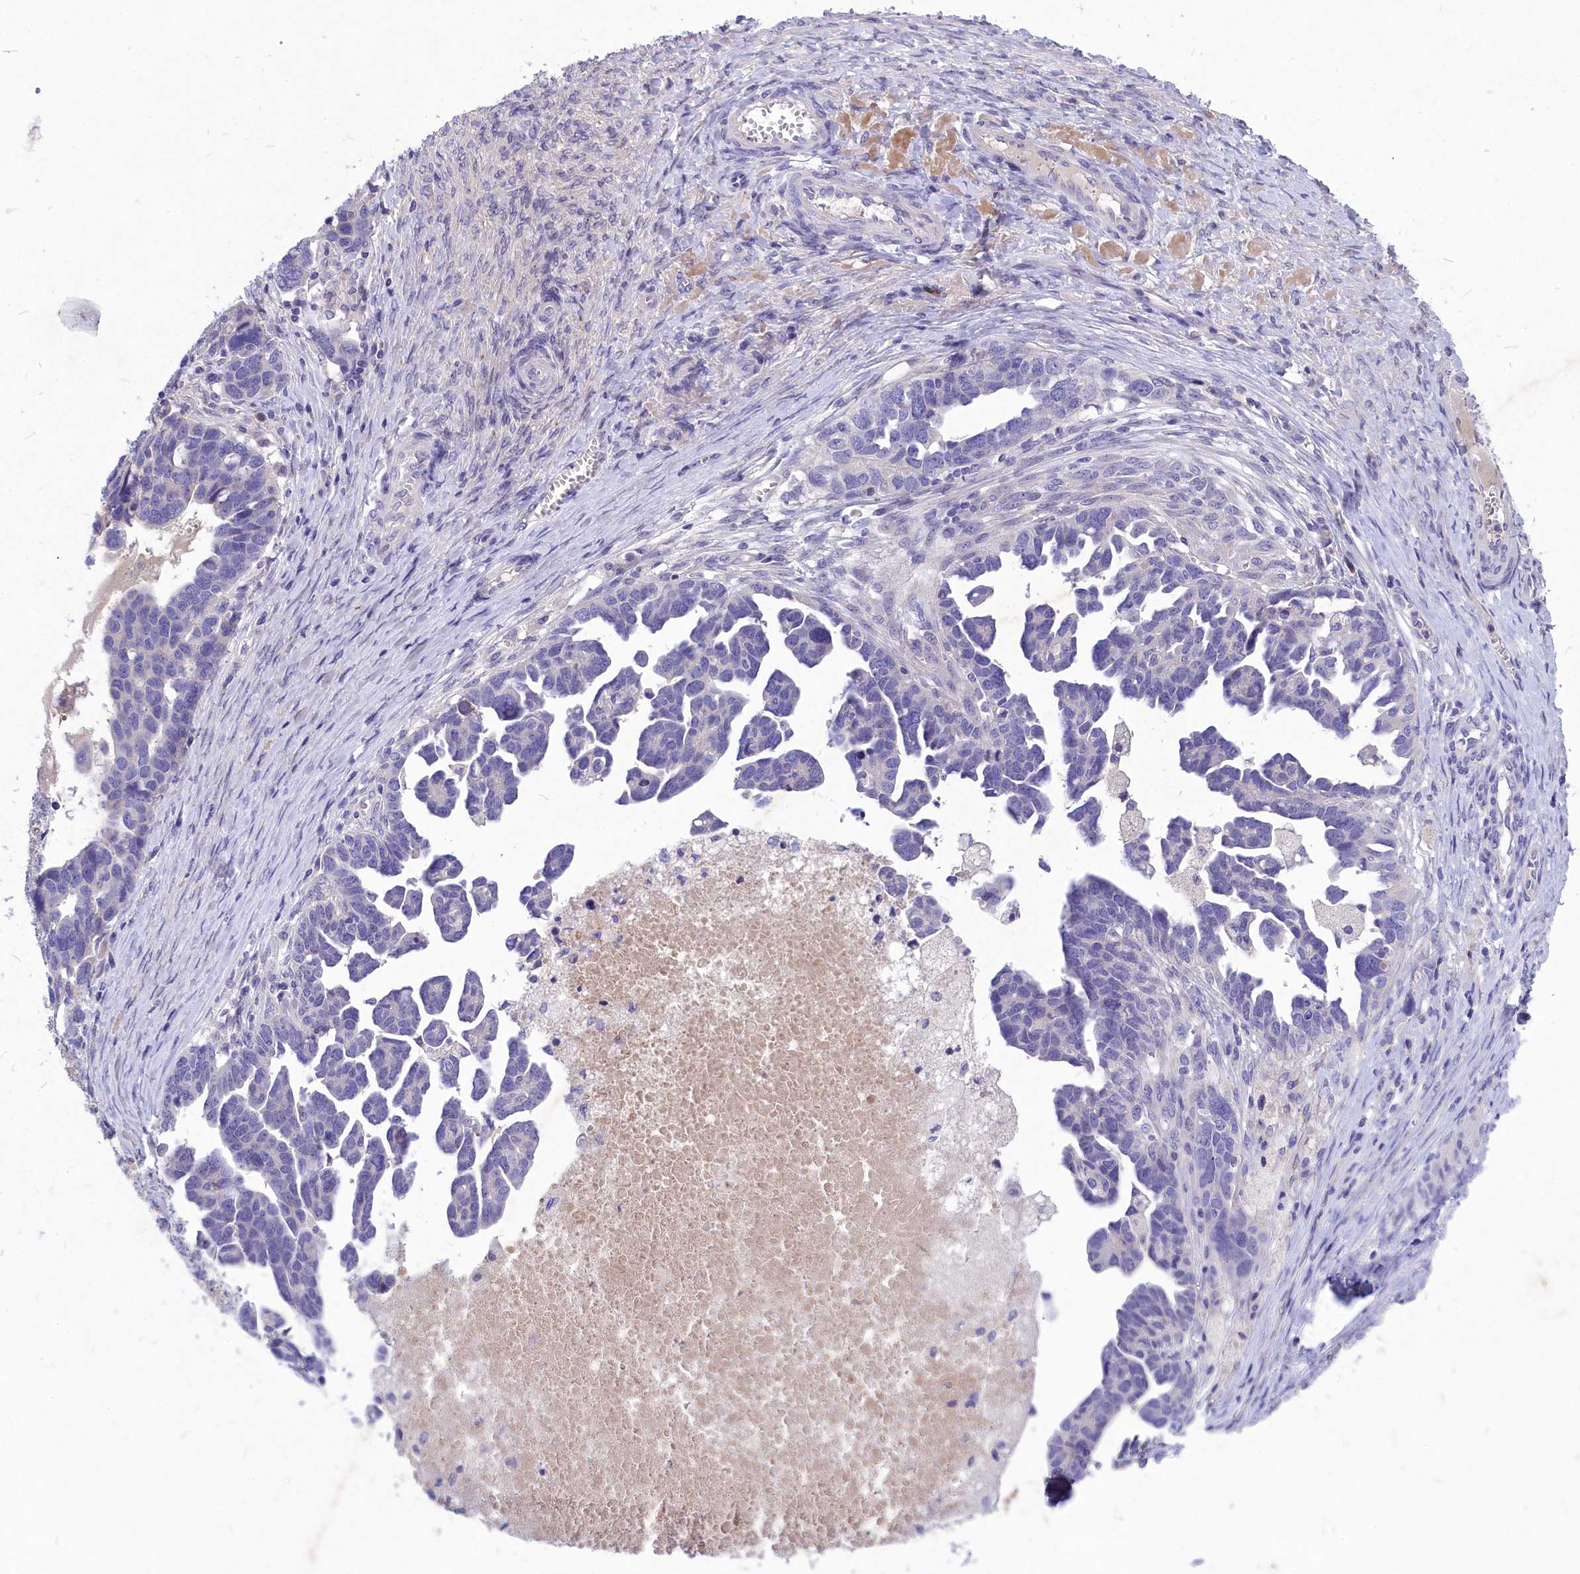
{"staining": {"intensity": "negative", "quantity": "none", "location": "none"}, "tissue": "ovarian cancer", "cell_type": "Tumor cells", "image_type": "cancer", "snomed": [{"axis": "morphology", "description": "Cystadenocarcinoma, serous, NOS"}, {"axis": "topography", "description": "Ovary"}], "caption": "Immunohistochemistry (IHC) histopathology image of neoplastic tissue: serous cystadenocarcinoma (ovarian) stained with DAB (3,3'-diaminobenzidine) exhibits no significant protein staining in tumor cells.", "gene": "DEFB119", "patient": {"sex": "female", "age": 54}}